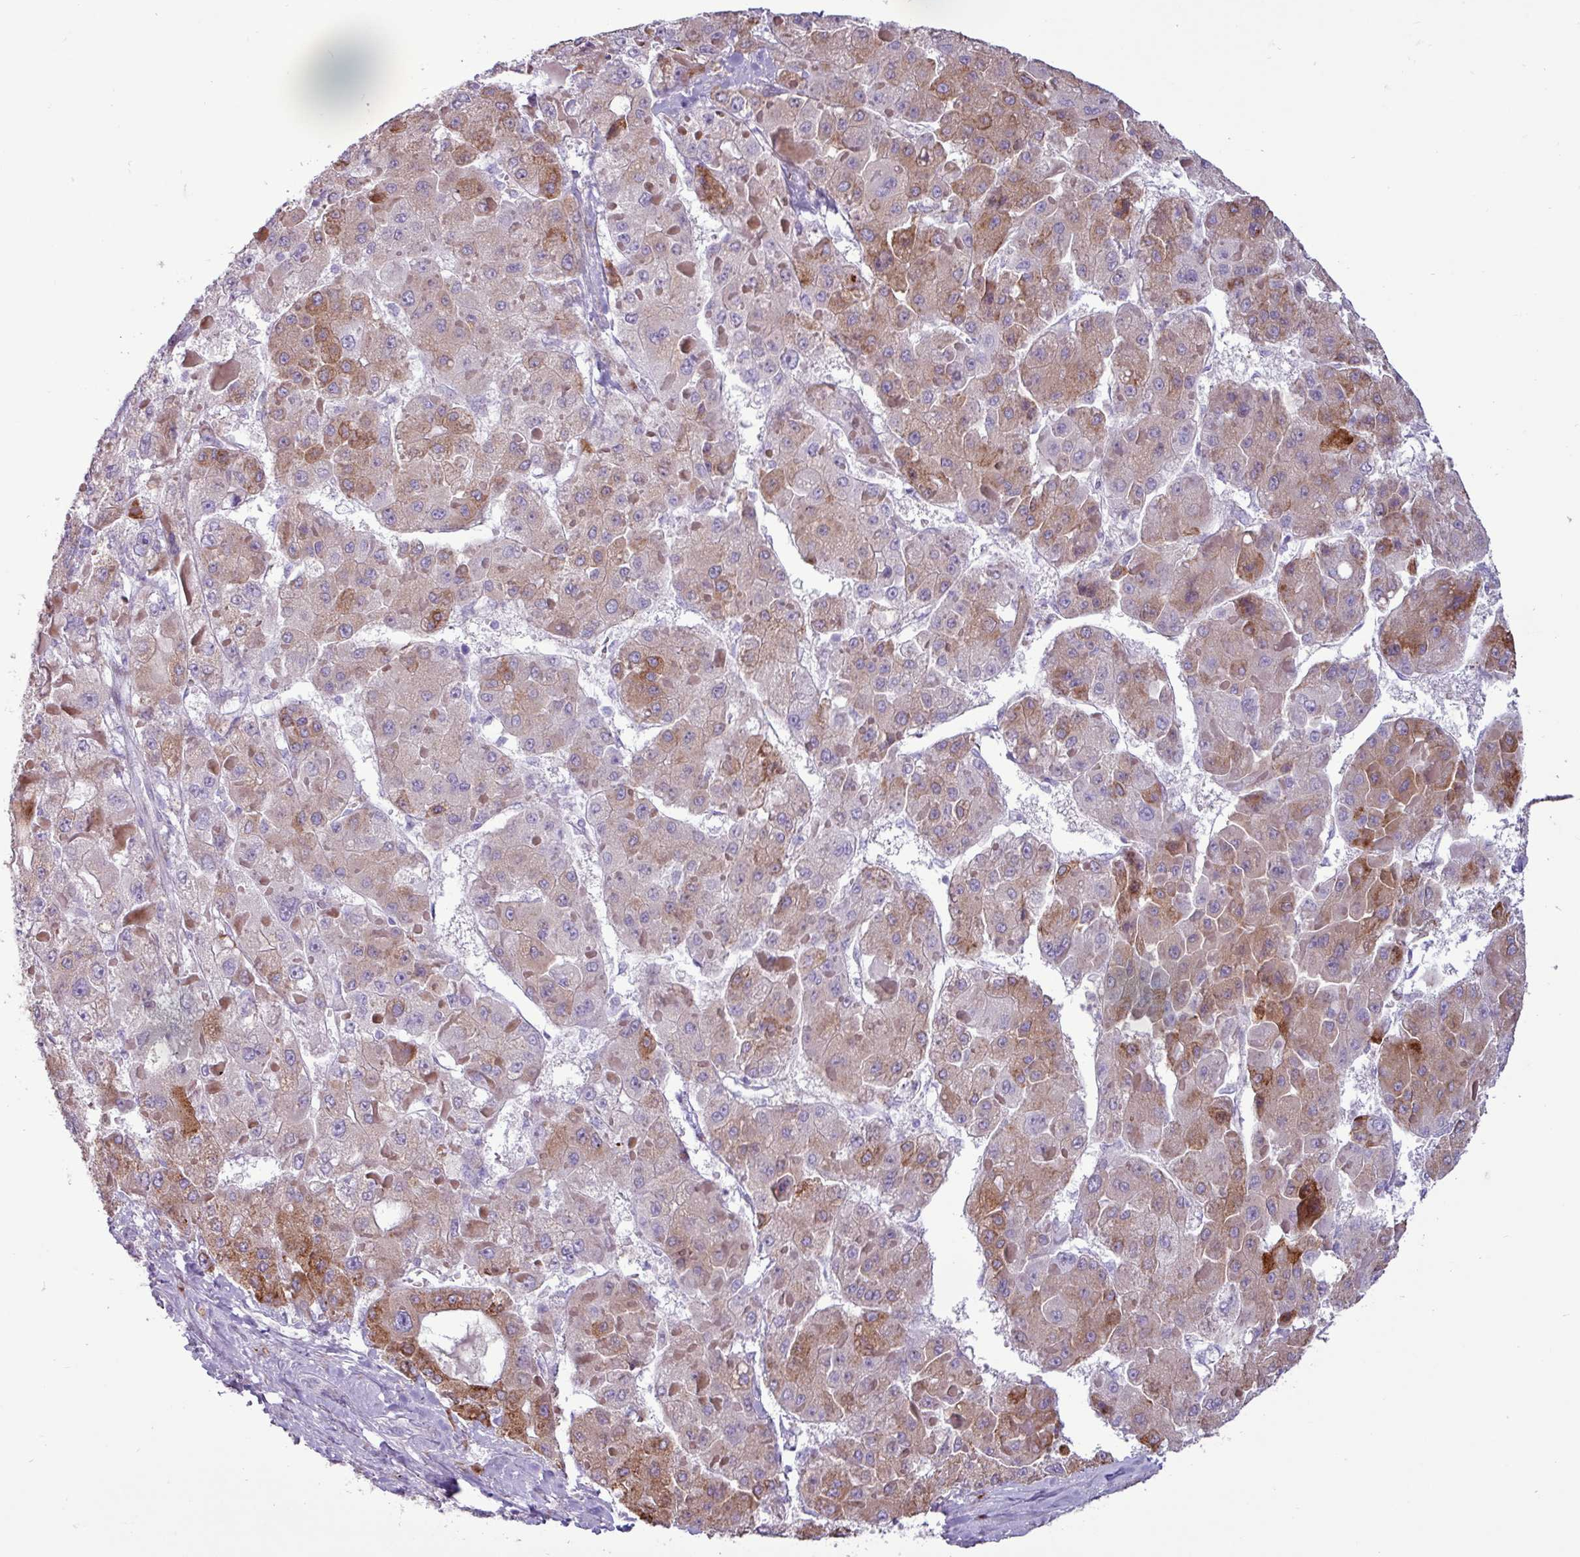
{"staining": {"intensity": "moderate", "quantity": "25%-75%", "location": "cytoplasmic/membranous"}, "tissue": "liver cancer", "cell_type": "Tumor cells", "image_type": "cancer", "snomed": [{"axis": "morphology", "description": "Carcinoma, Hepatocellular, NOS"}, {"axis": "topography", "description": "Liver"}], "caption": "Moderate cytoplasmic/membranous staining is appreciated in approximately 25%-75% of tumor cells in liver cancer. (DAB (3,3'-diaminobenzidine) IHC with brightfield microscopy, high magnification).", "gene": "PPP1R35", "patient": {"sex": "female", "age": 73}}